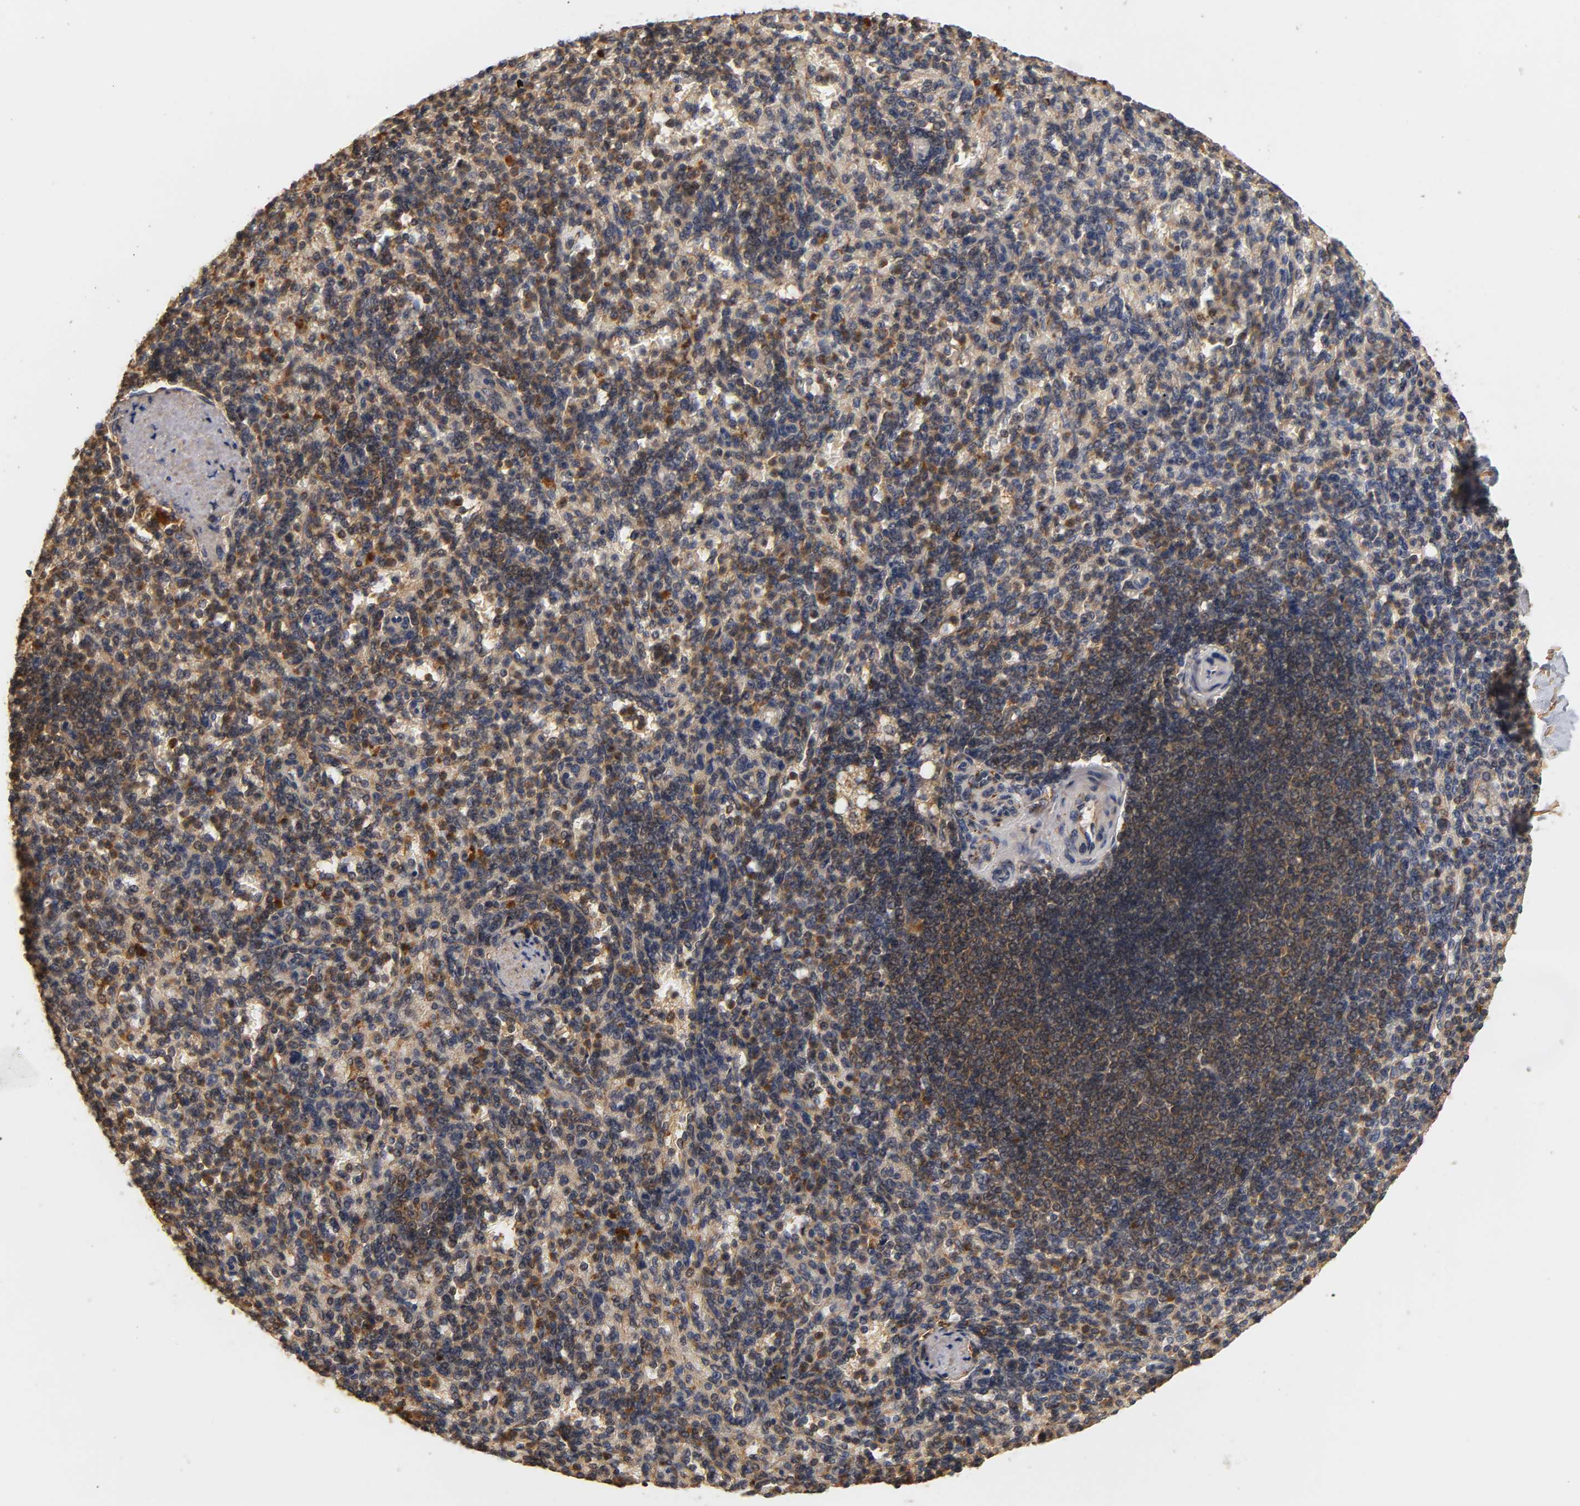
{"staining": {"intensity": "strong", "quantity": "25%-75%", "location": "cytoplasmic/membranous"}, "tissue": "spleen", "cell_type": "Cells in red pulp", "image_type": "normal", "snomed": [{"axis": "morphology", "description": "Normal tissue, NOS"}, {"axis": "topography", "description": "Spleen"}], "caption": "Spleen stained with a brown dye reveals strong cytoplasmic/membranous positive staining in approximately 25%-75% of cells in red pulp.", "gene": "SCAP", "patient": {"sex": "female", "age": 74}}